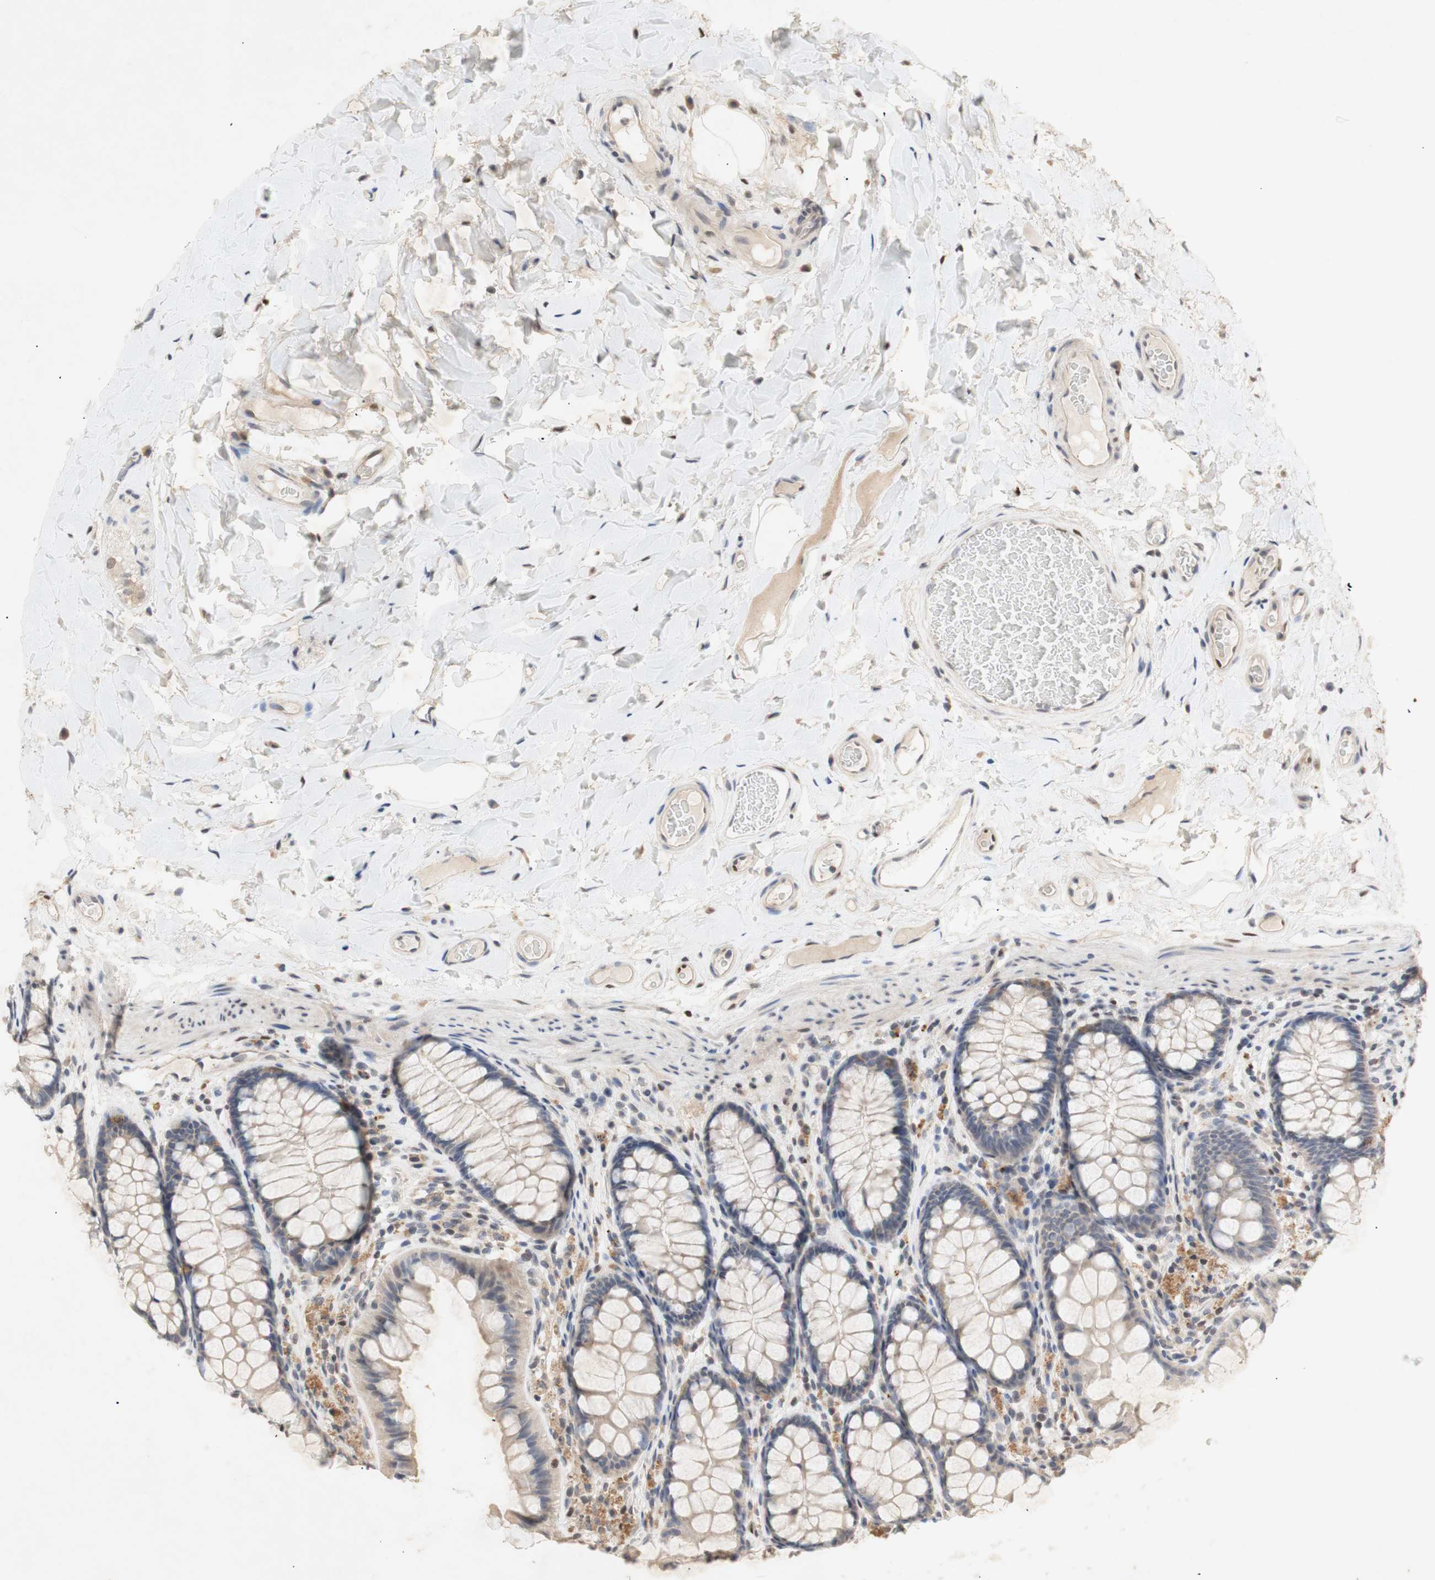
{"staining": {"intensity": "weak", "quantity": ">75%", "location": "cytoplasmic/membranous"}, "tissue": "colon", "cell_type": "Endothelial cells", "image_type": "normal", "snomed": [{"axis": "morphology", "description": "Normal tissue, NOS"}, {"axis": "topography", "description": "Colon"}], "caption": "Protein staining of unremarkable colon exhibits weak cytoplasmic/membranous staining in approximately >75% of endothelial cells.", "gene": "FOSB", "patient": {"sex": "female", "age": 55}}